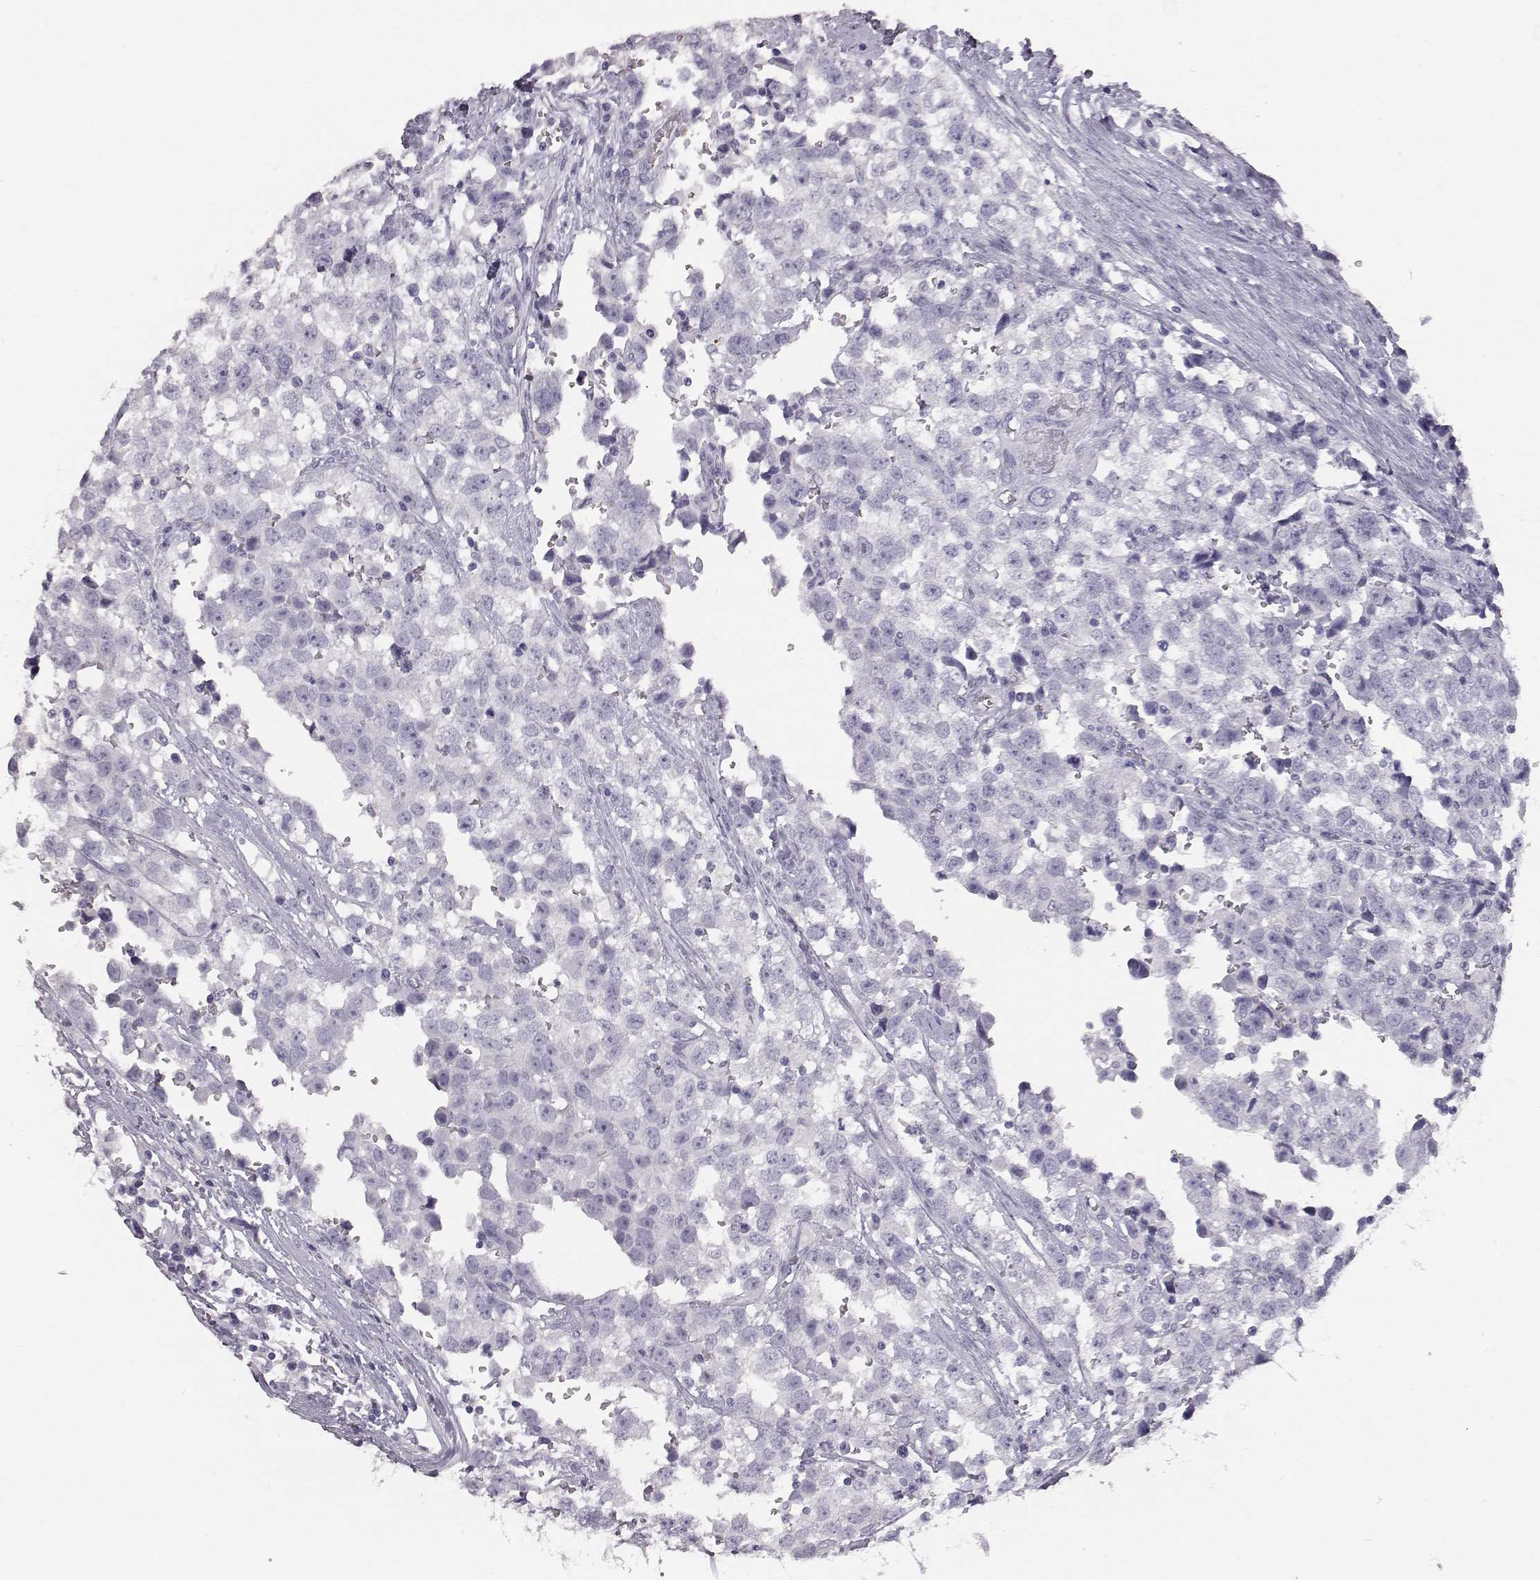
{"staining": {"intensity": "negative", "quantity": "none", "location": "none"}, "tissue": "testis cancer", "cell_type": "Tumor cells", "image_type": "cancer", "snomed": [{"axis": "morphology", "description": "Seminoma, NOS"}, {"axis": "topography", "description": "Testis"}], "caption": "Protein analysis of seminoma (testis) exhibits no significant expression in tumor cells.", "gene": "KRTAP16-1", "patient": {"sex": "male", "age": 34}}